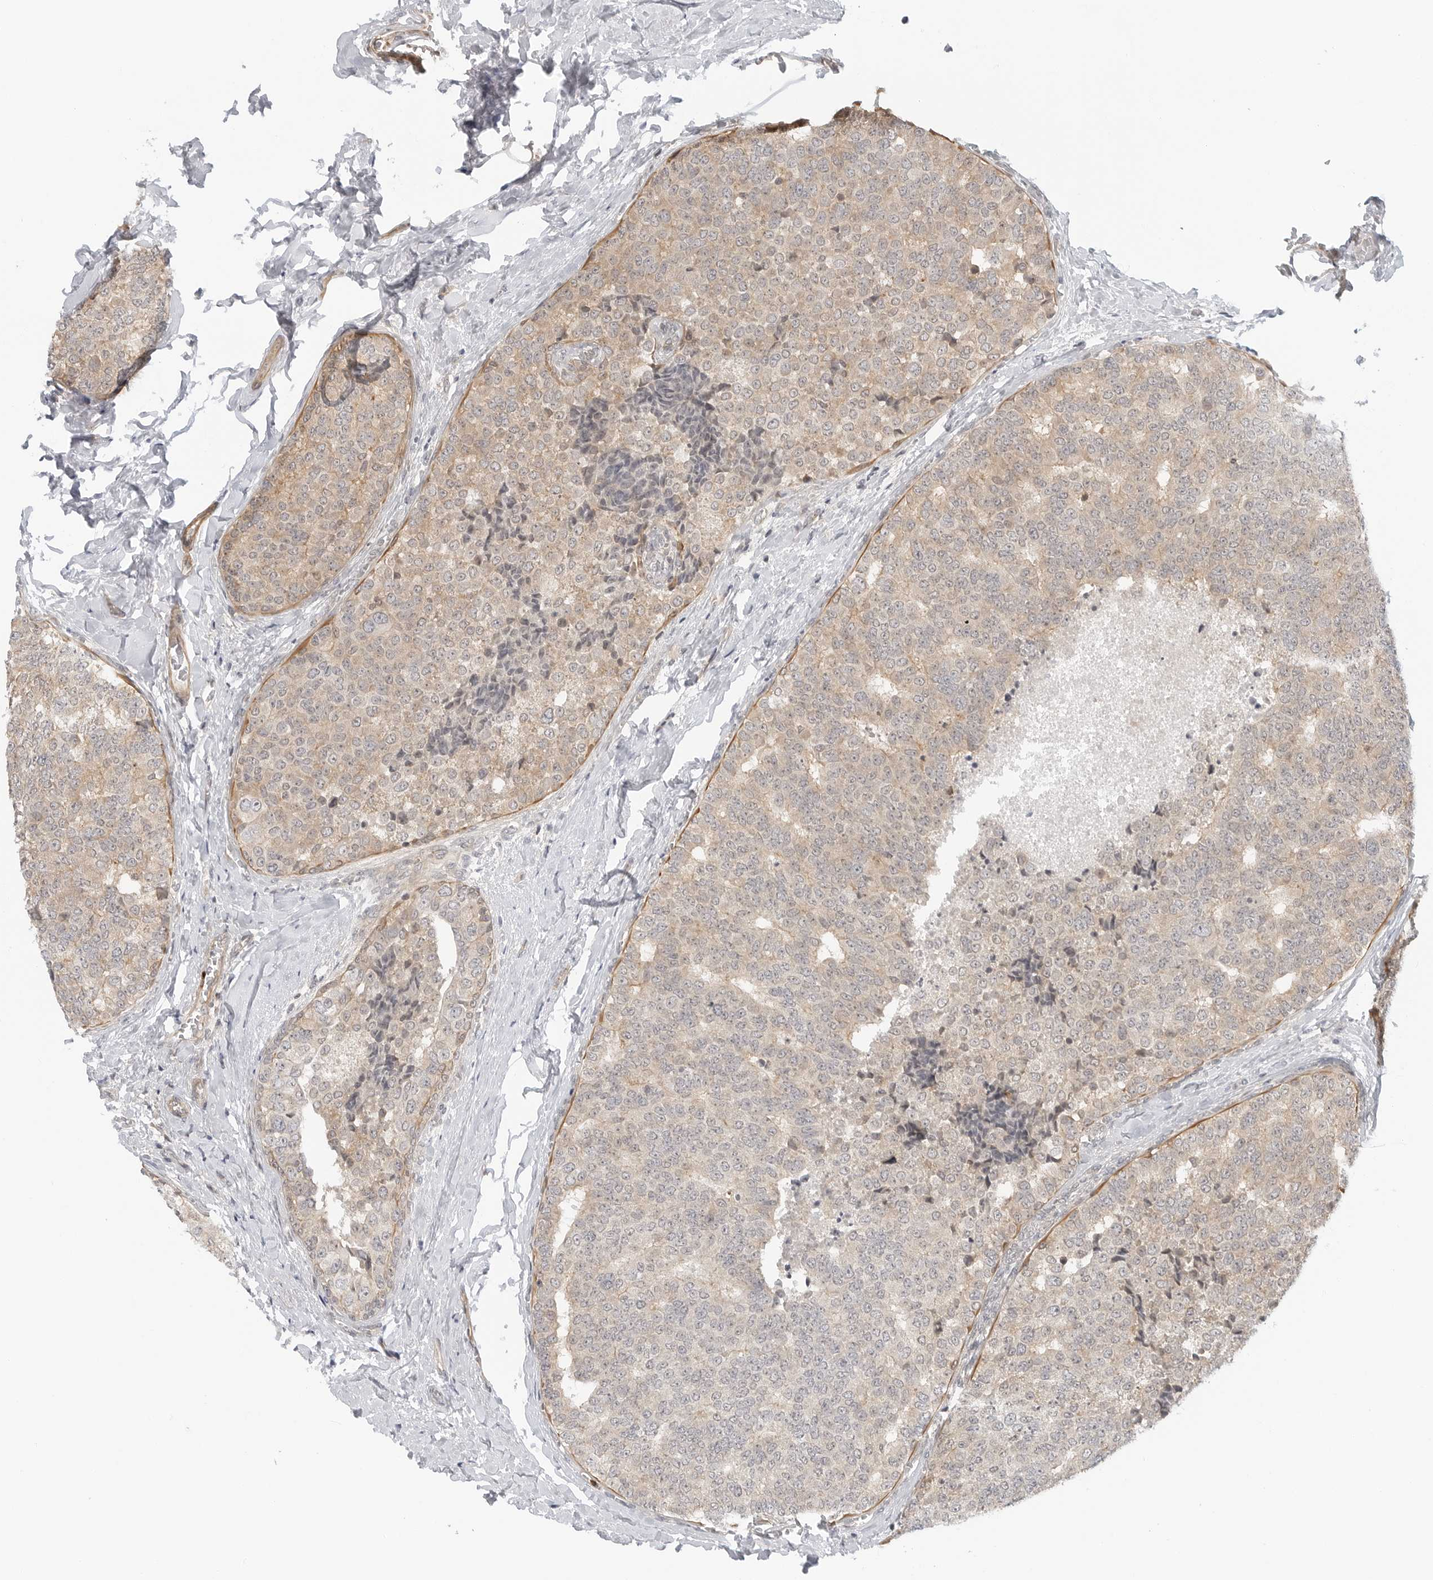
{"staining": {"intensity": "weak", "quantity": ">75%", "location": "cytoplasmic/membranous"}, "tissue": "breast cancer", "cell_type": "Tumor cells", "image_type": "cancer", "snomed": [{"axis": "morphology", "description": "Normal tissue, NOS"}, {"axis": "morphology", "description": "Duct carcinoma"}, {"axis": "topography", "description": "Breast"}], "caption": "Breast cancer (invasive ductal carcinoma) stained for a protein demonstrates weak cytoplasmic/membranous positivity in tumor cells. (Brightfield microscopy of DAB IHC at high magnification).", "gene": "STXBP3", "patient": {"sex": "female", "age": 43}}